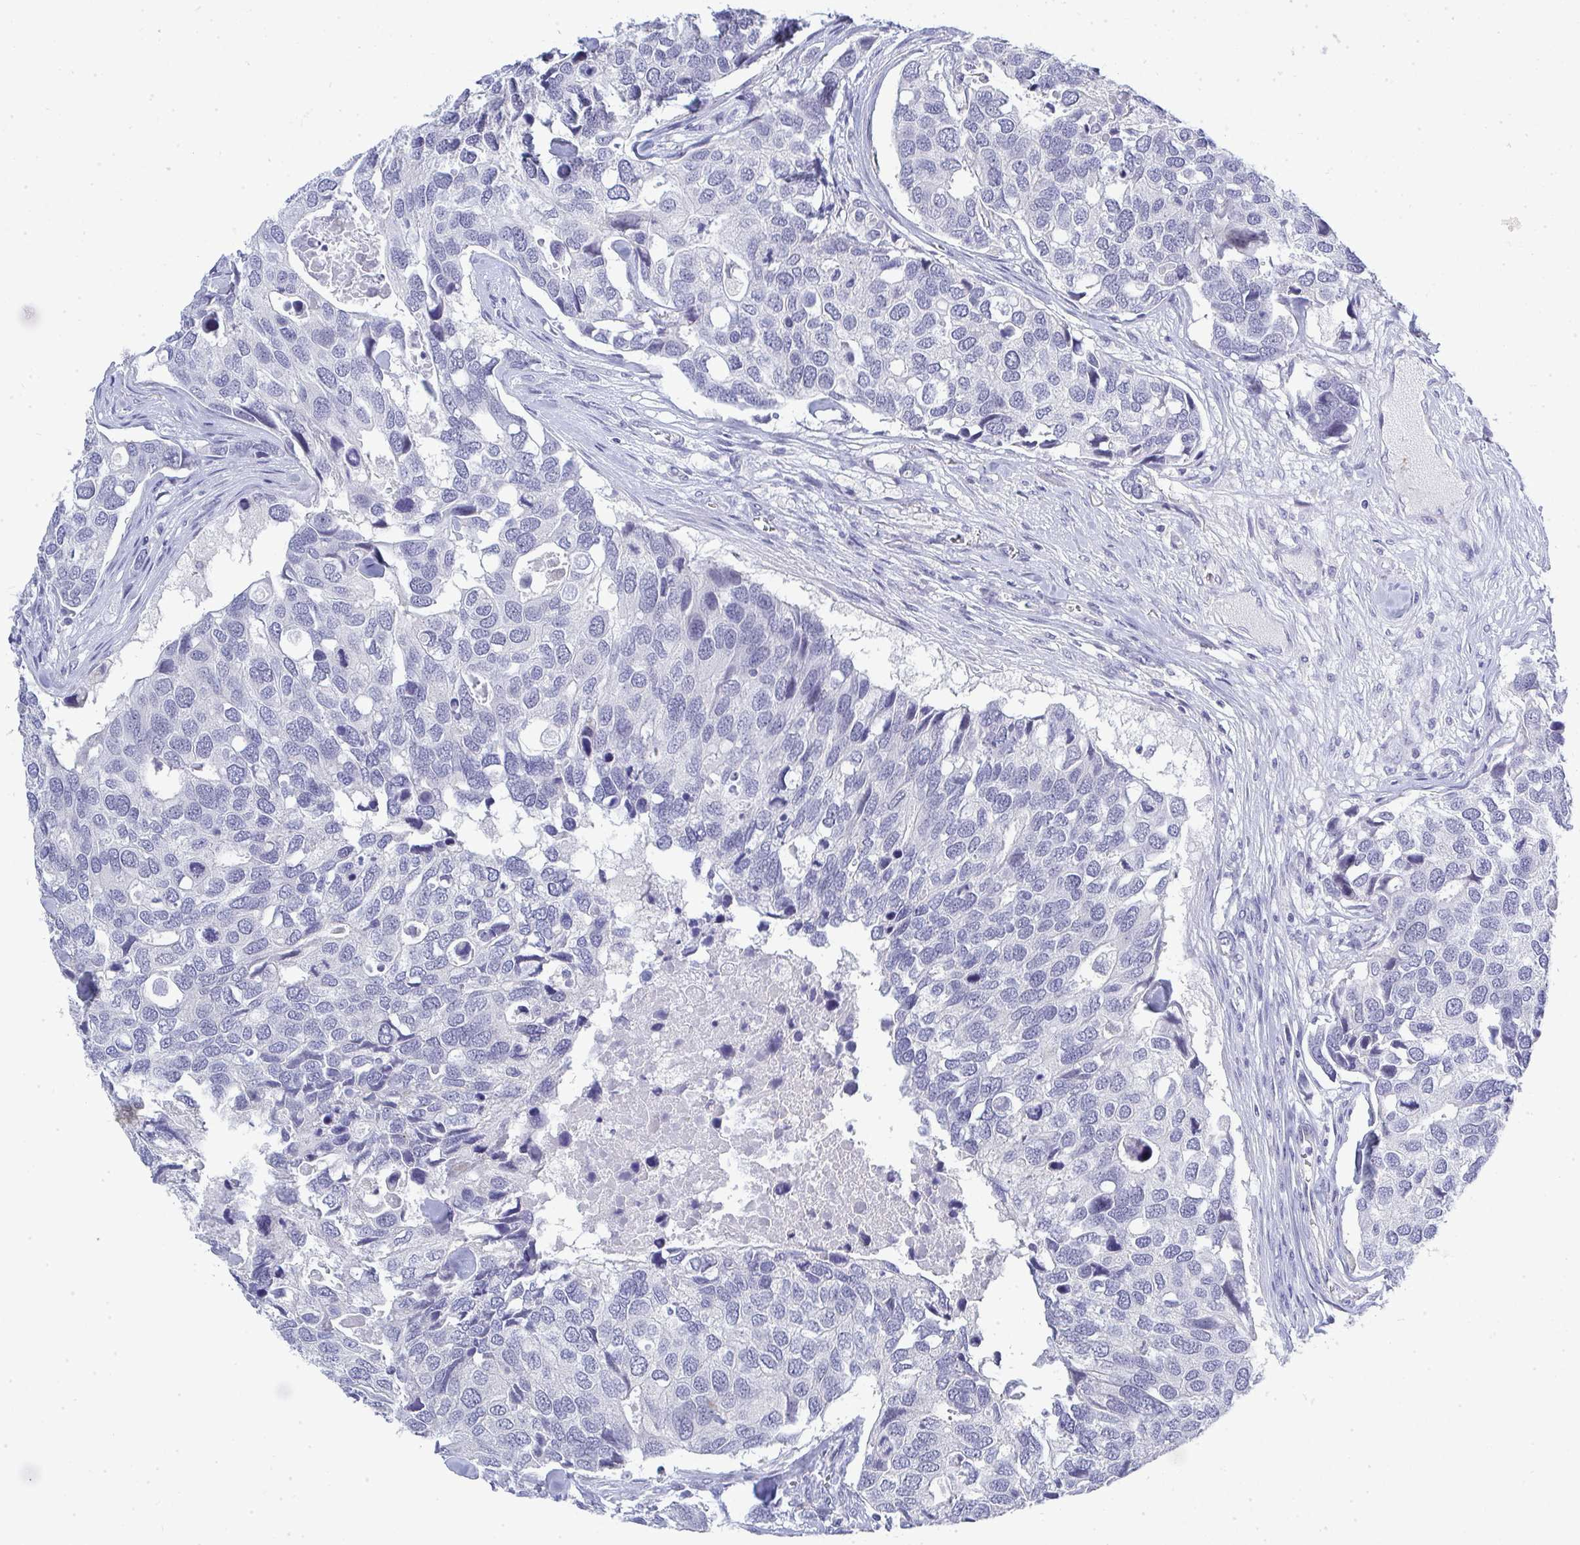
{"staining": {"intensity": "negative", "quantity": "none", "location": "none"}, "tissue": "breast cancer", "cell_type": "Tumor cells", "image_type": "cancer", "snomed": [{"axis": "morphology", "description": "Duct carcinoma"}, {"axis": "topography", "description": "Breast"}], "caption": "This is an immunohistochemistry (IHC) micrograph of breast invasive ductal carcinoma. There is no expression in tumor cells.", "gene": "TMEM82", "patient": {"sex": "female", "age": 83}}